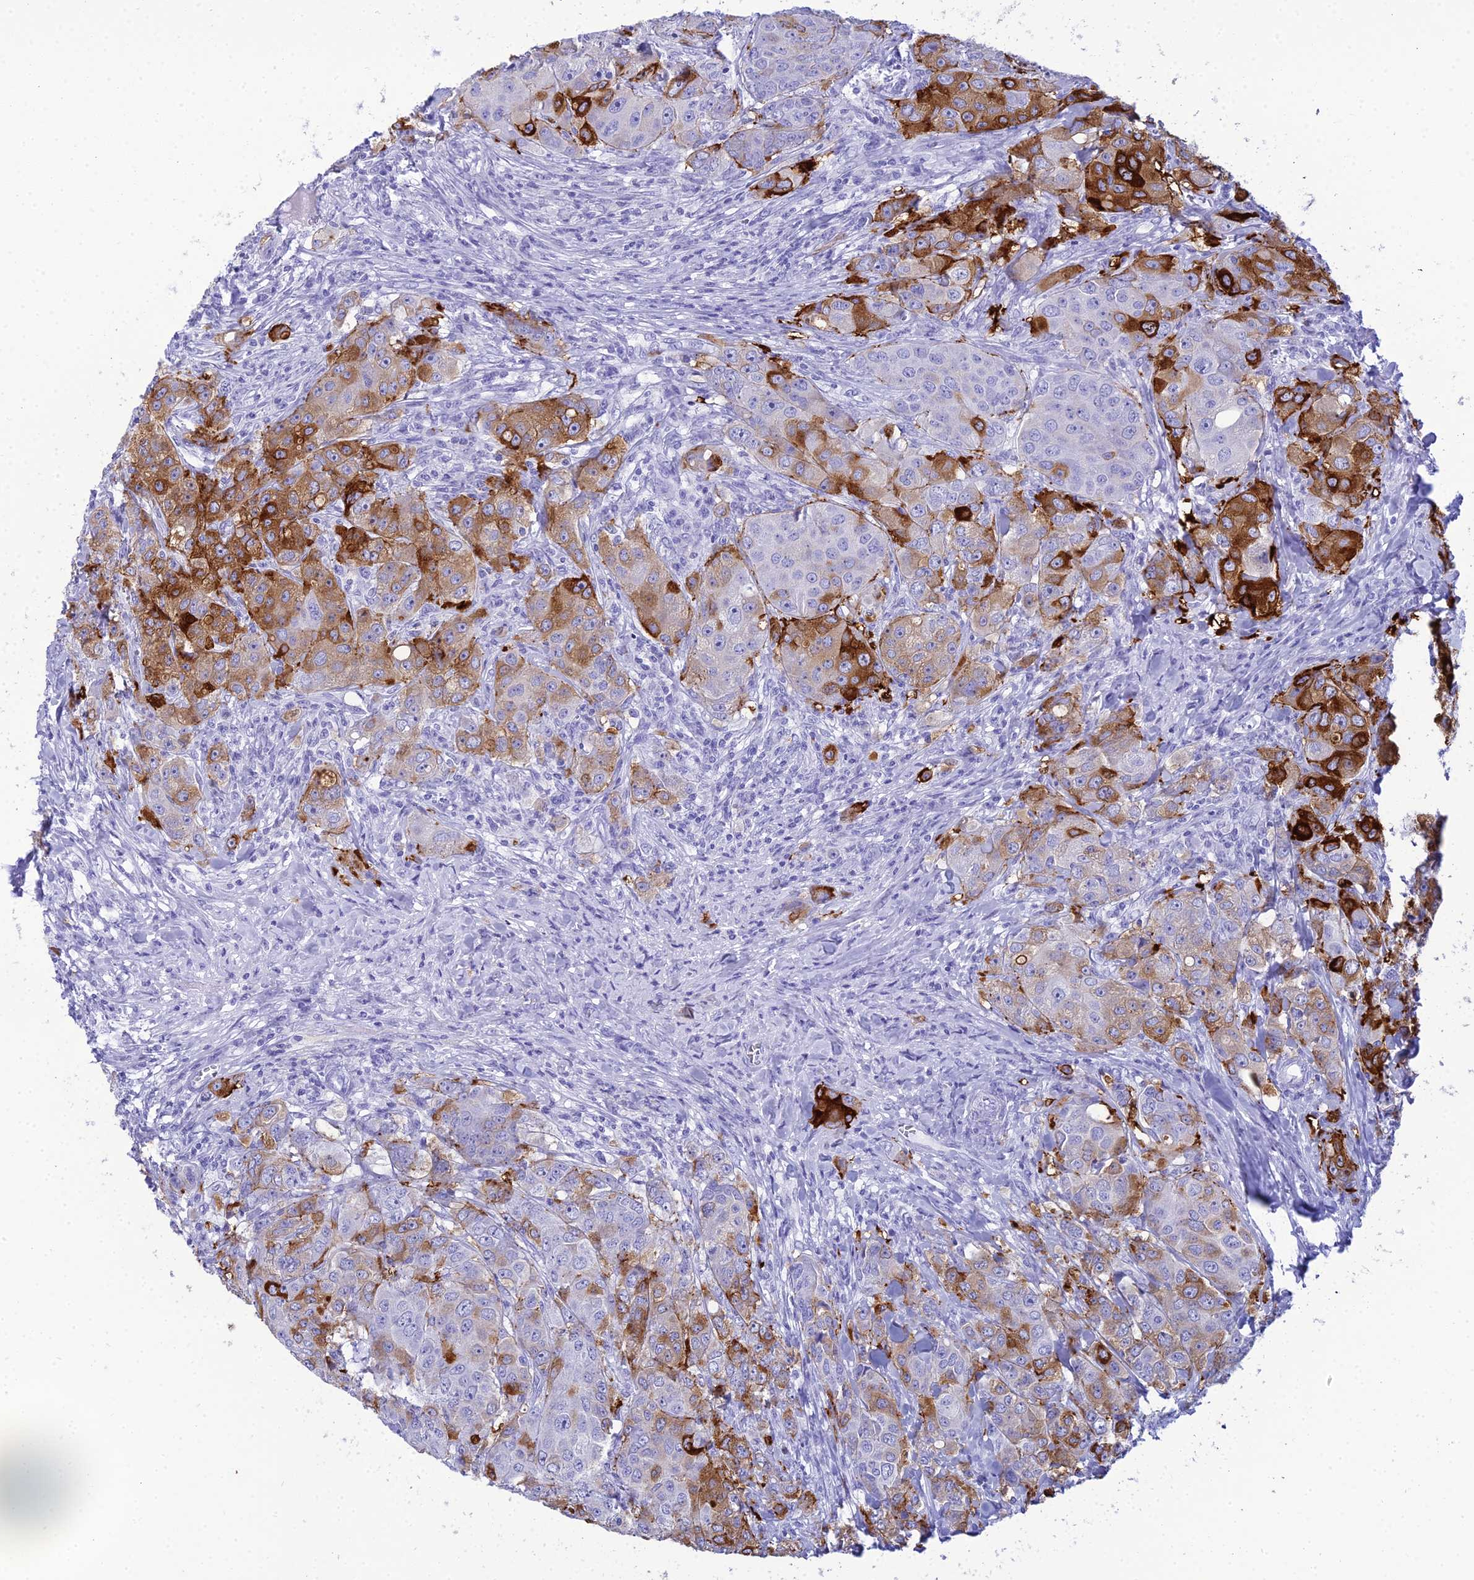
{"staining": {"intensity": "strong", "quantity": "25%-75%", "location": "cytoplasmic/membranous"}, "tissue": "breast cancer", "cell_type": "Tumor cells", "image_type": "cancer", "snomed": [{"axis": "morphology", "description": "Duct carcinoma"}, {"axis": "topography", "description": "Breast"}], "caption": "The histopathology image exhibits staining of breast cancer, revealing strong cytoplasmic/membranous protein positivity (brown color) within tumor cells. The staining was performed using DAB (3,3'-diaminobenzidine) to visualize the protein expression in brown, while the nuclei were stained in blue with hematoxylin (Magnification: 20x).", "gene": "ZNF442", "patient": {"sex": "female", "age": 43}}